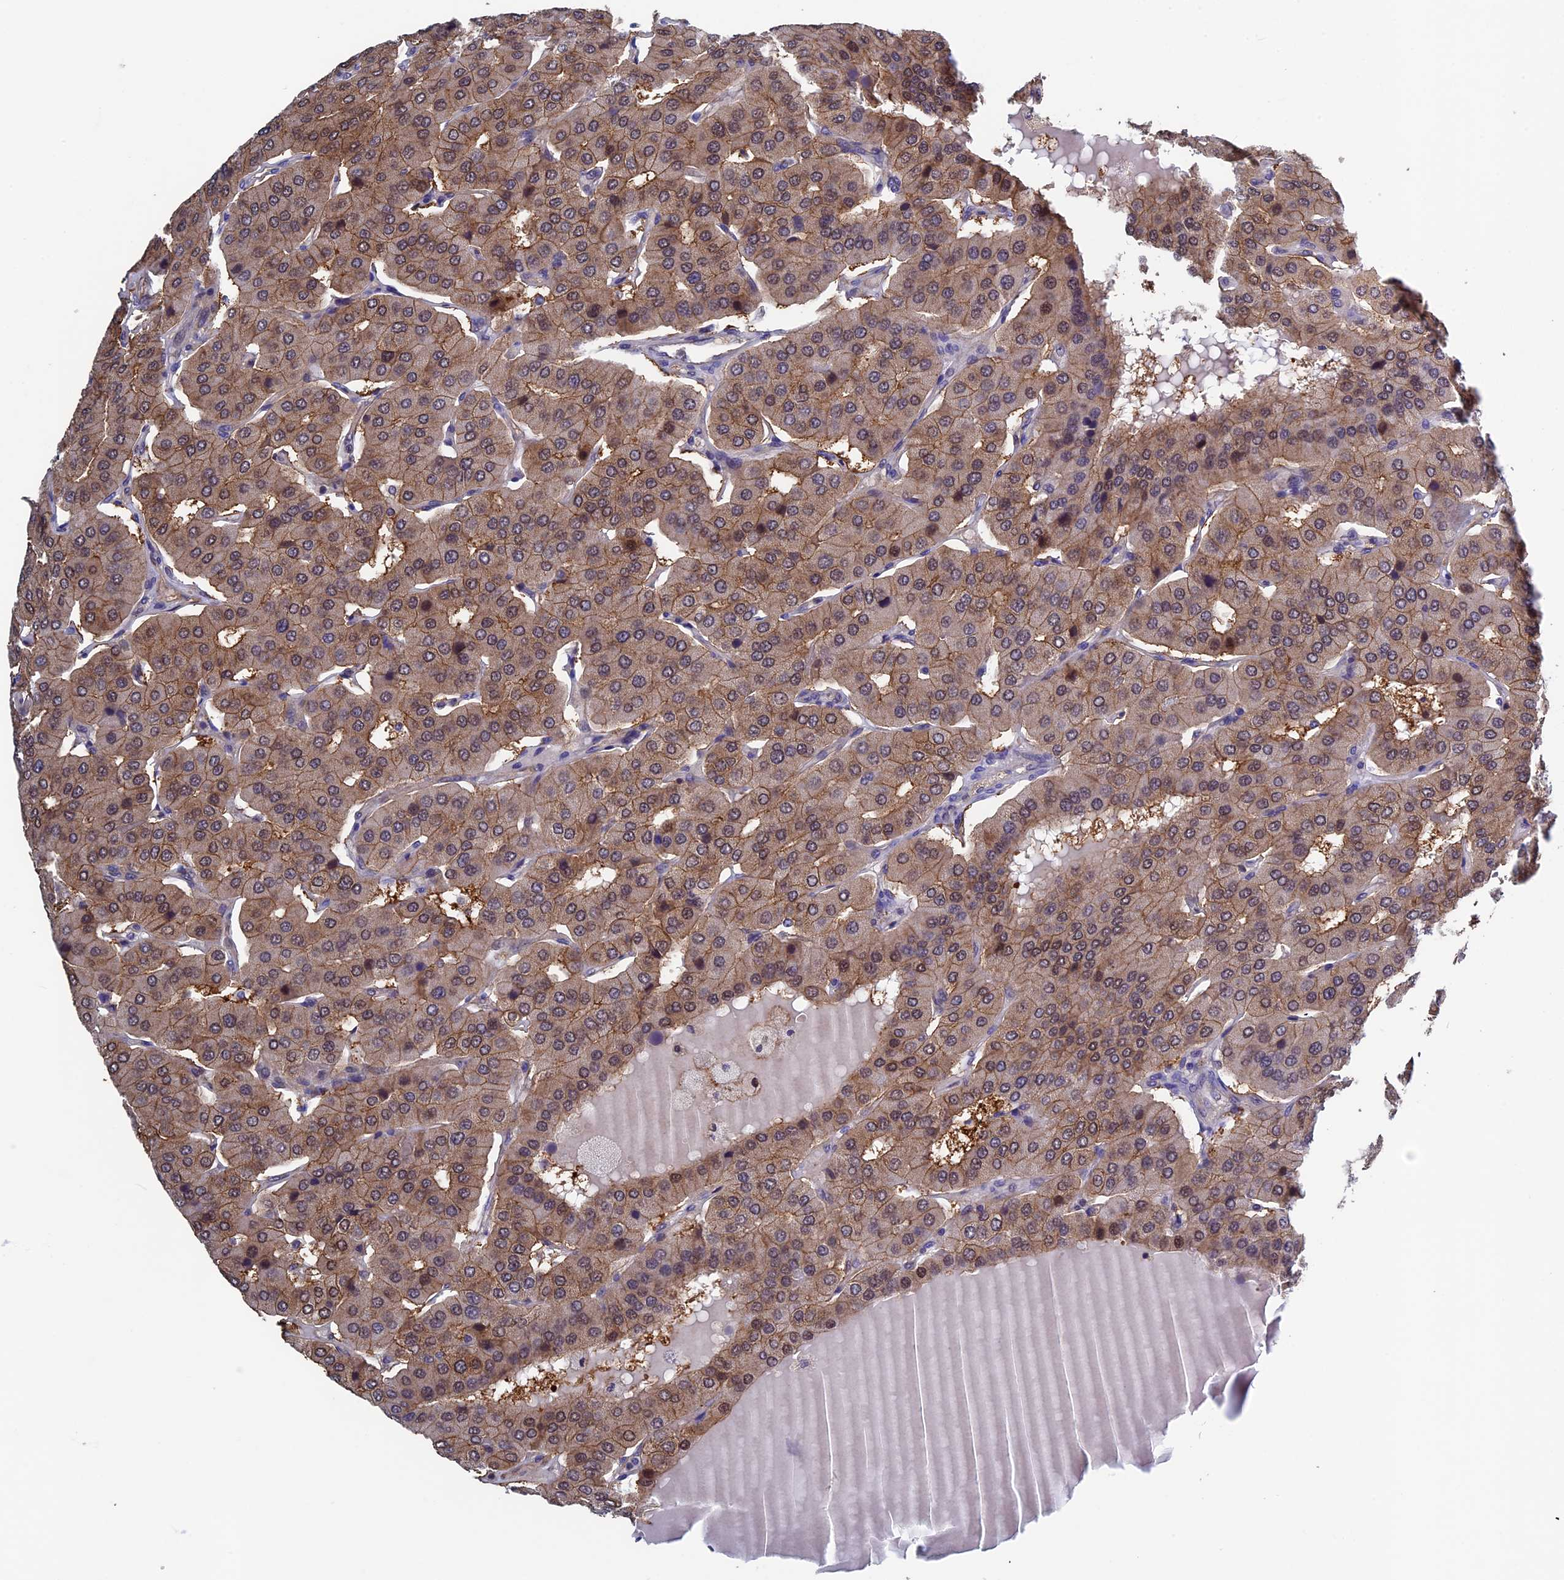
{"staining": {"intensity": "moderate", "quantity": ">75%", "location": "cytoplasmic/membranous"}, "tissue": "parathyroid gland", "cell_type": "Glandular cells", "image_type": "normal", "snomed": [{"axis": "morphology", "description": "Normal tissue, NOS"}, {"axis": "morphology", "description": "Adenoma, NOS"}, {"axis": "topography", "description": "Parathyroid gland"}], "caption": "Immunohistochemical staining of benign parathyroid gland demonstrates medium levels of moderate cytoplasmic/membranous staining in approximately >75% of glandular cells. The protein of interest is shown in brown color, while the nuclei are stained blue.", "gene": "LCMT1", "patient": {"sex": "female", "age": 86}}